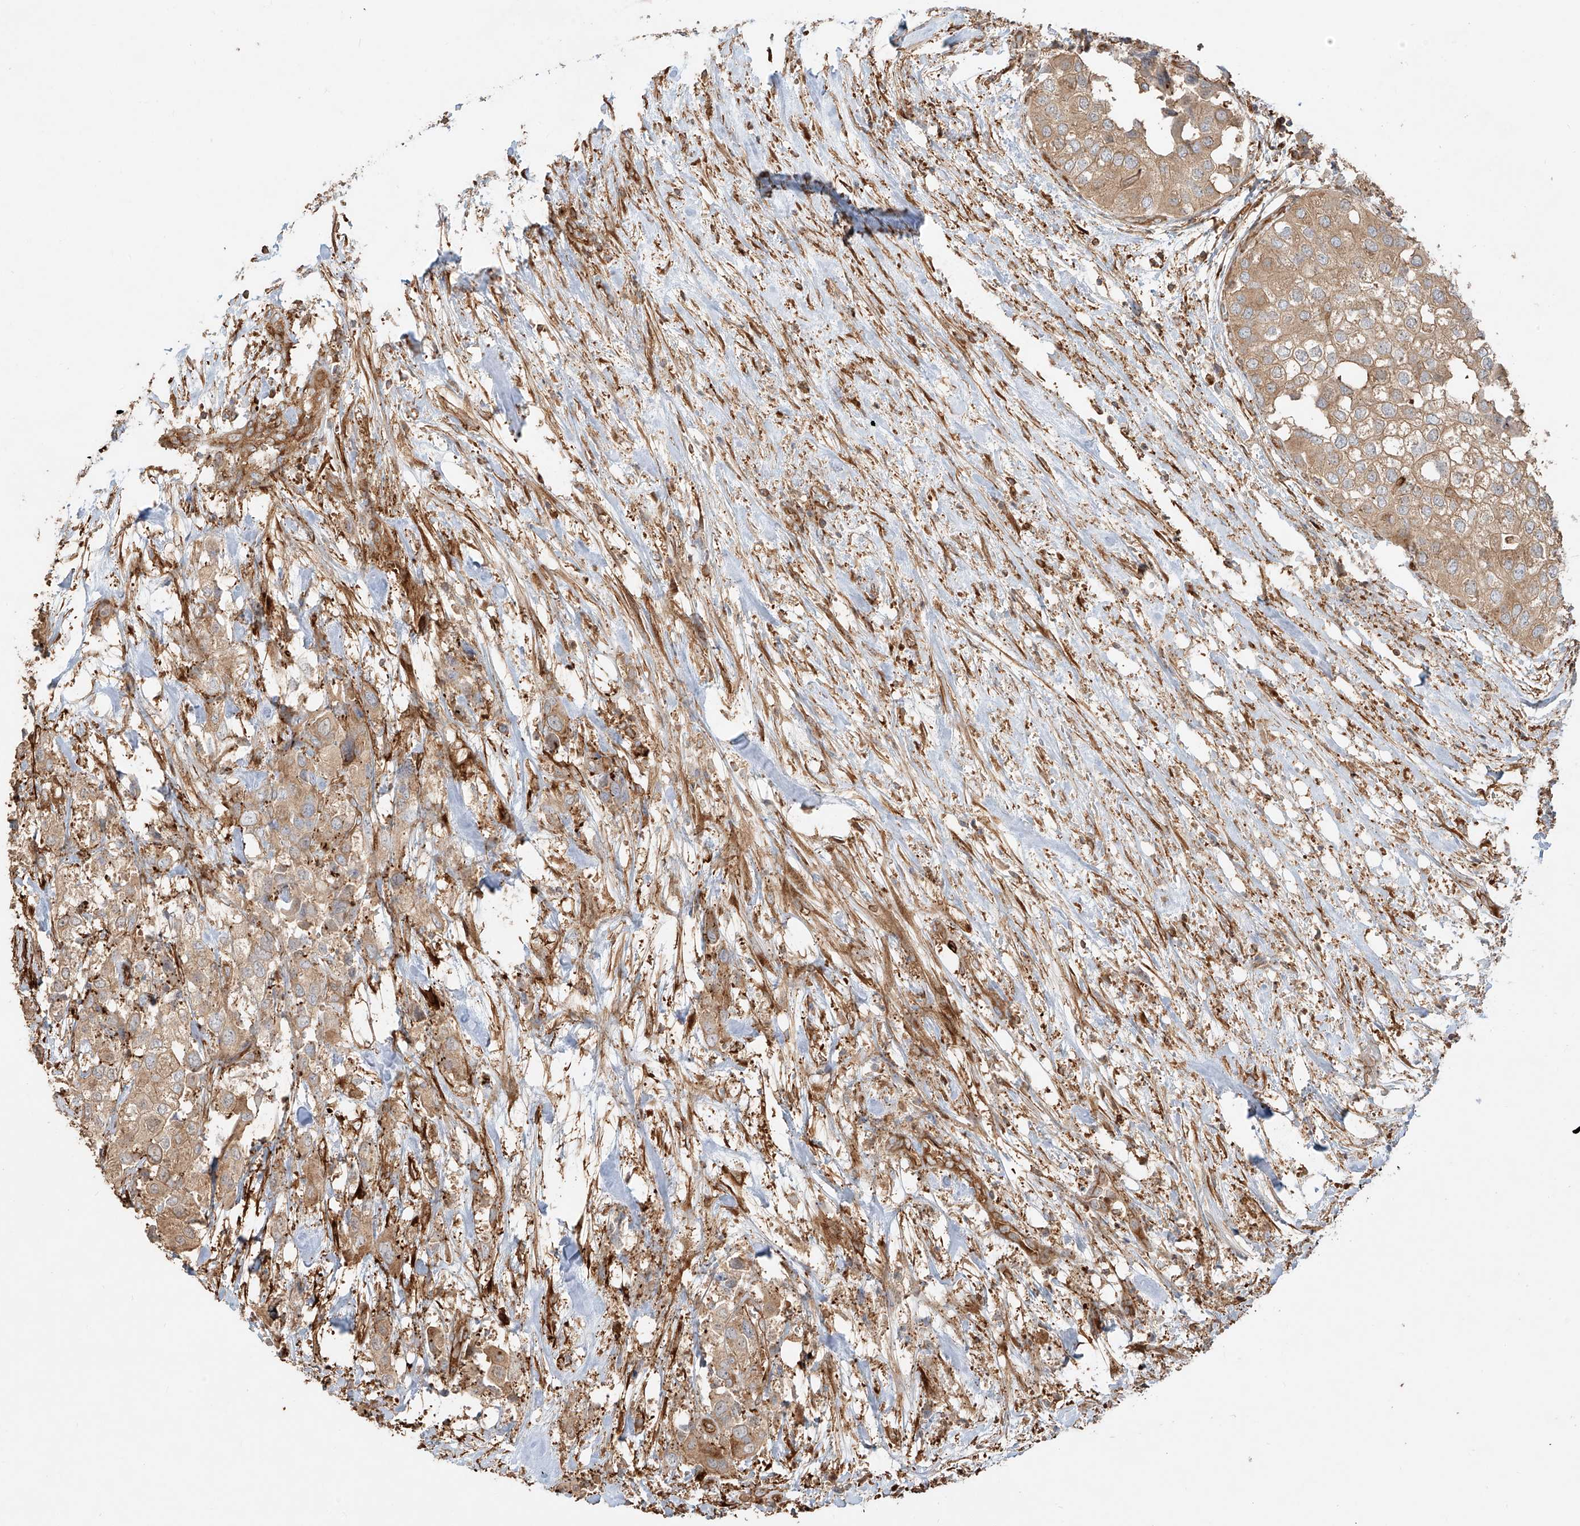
{"staining": {"intensity": "moderate", "quantity": ">75%", "location": "cytoplasmic/membranous"}, "tissue": "urothelial cancer", "cell_type": "Tumor cells", "image_type": "cancer", "snomed": [{"axis": "morphology", "description": "Urothelial carcinoma, High grade"}, {"axis": "topography", "description": "Urinary bladder"}], "caption": "The image displays staining of urothelial cancer, revealing moderate cytoplasmic/membranous protein positivity (brown color) within tumor cells.", "gene": "SNX9", "patient": {"sex": "male", "age": 64}}